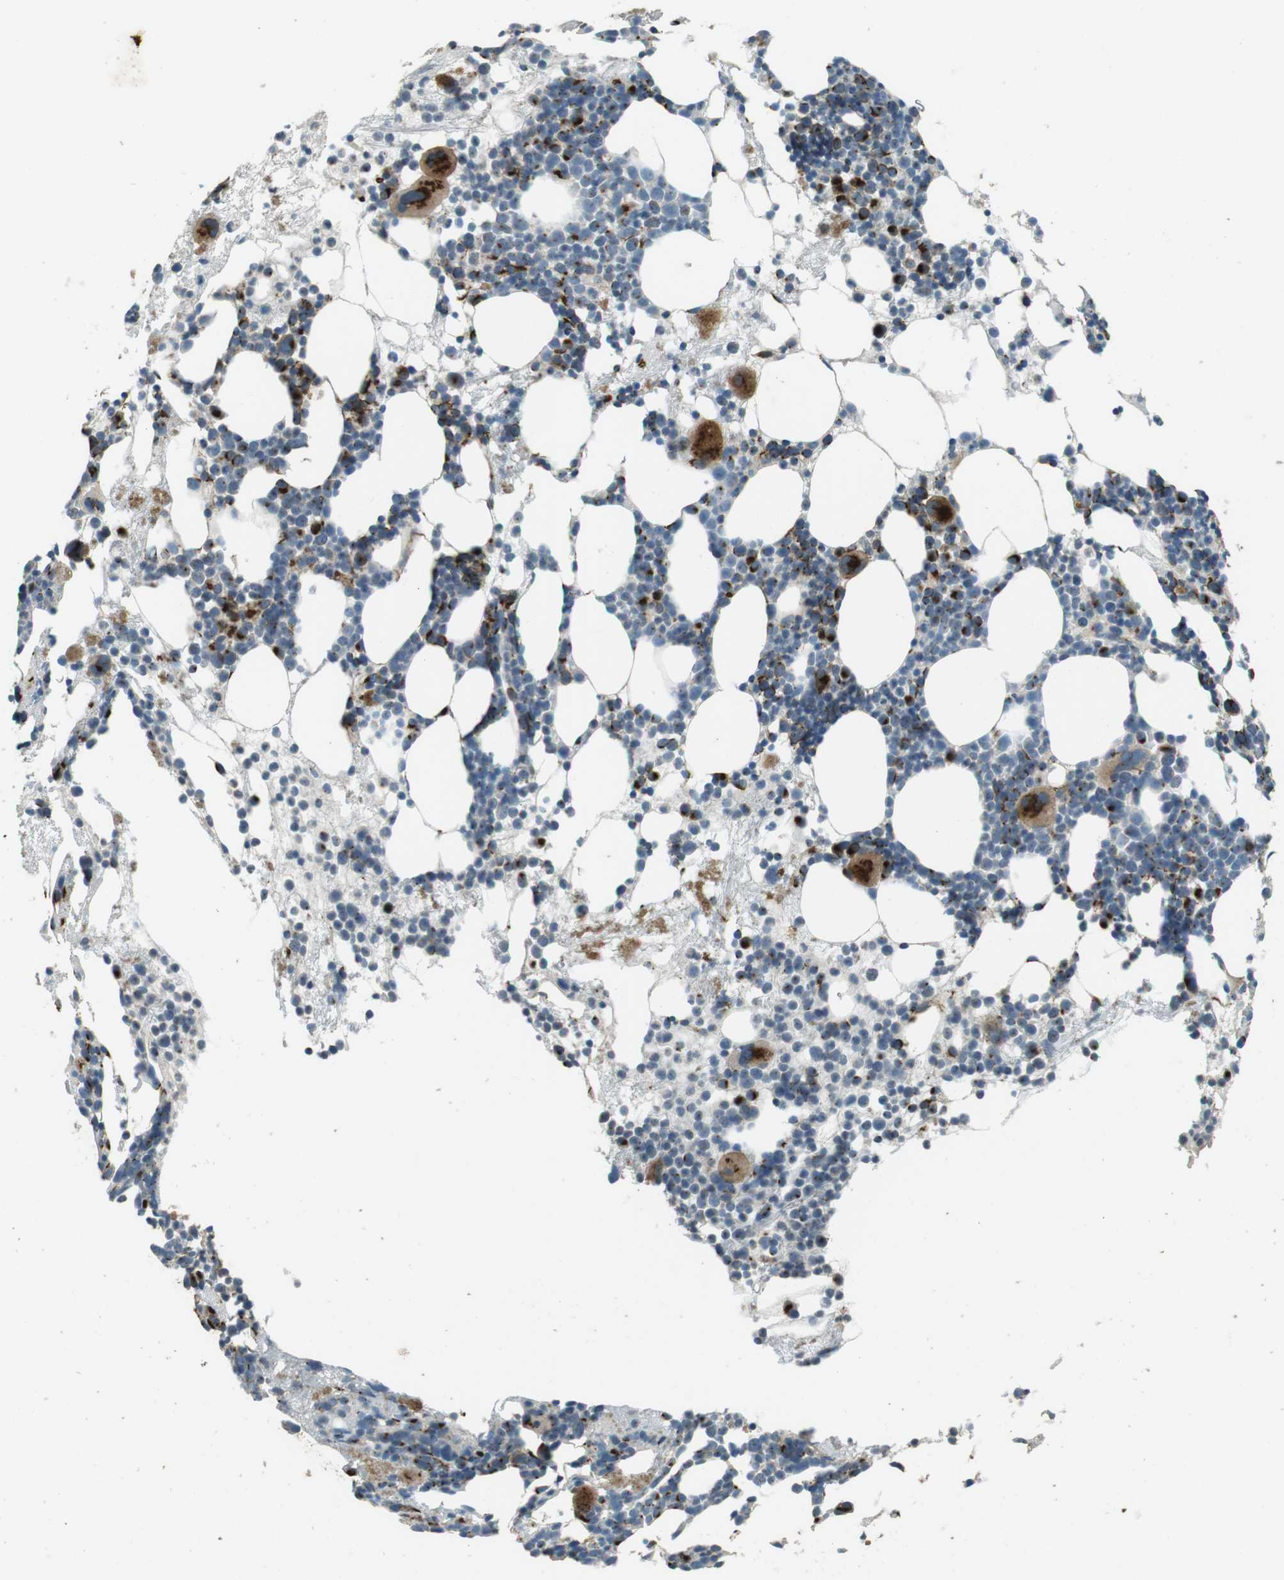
{"staining": {"intensity": "strong", "quantity": "25%-75%", "location": "cytoplasmic/membranous"}, "tissue": "bone marrow", "cell_type": "Hematopoietic cells", "image_type": "normal", "snomed": [{"axis": "morphology", "description": "Normal tissue, NOS"}, {"axis": "morphology", "description": "Inflammation, NOS"}, {"axis": "topography", "description": "Bone marrow"}], "caption": "This micrograph displays immunohistochemistry staining of normal bone marrow, with high strong cytoplasmic/membranous staining in approximately 25%-75% of hematopoietic cells.", "gene": "TMEM115", "patient": {"sex": "female", "age": 76}}